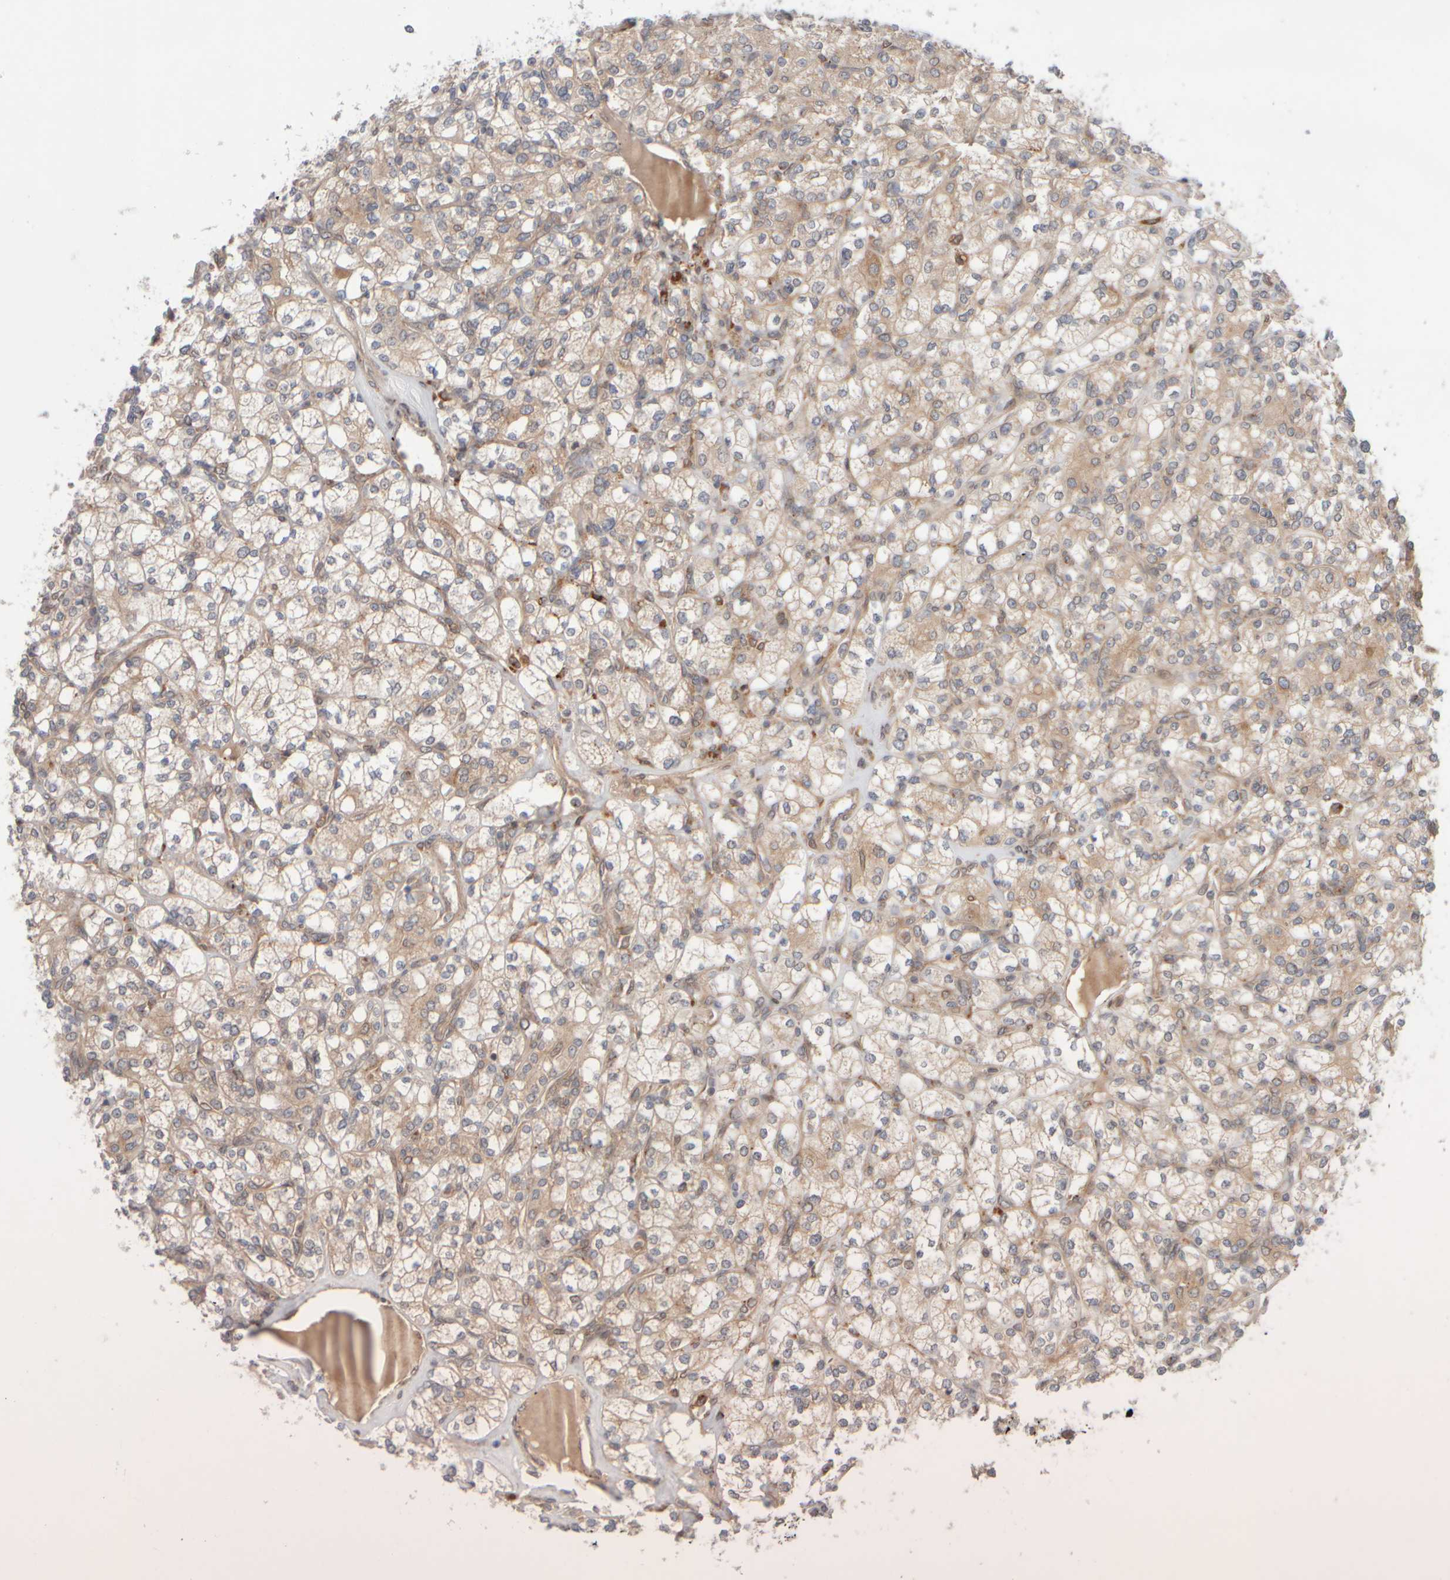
{"staining": {"intensity": "weak", "quantity": ">75%", "location": "cytoplasmic/membranous"}, "tissue": "renal cancer", "cell_type": "Tumor cells", "image_type": "cancer", "snomed": [{"axis": "morphology", "description": "Adenocarcinoma, NOS"}, {"axis": "topography", "description": "Kidney"}], "caption": "Adenocarcinoma (renal) stained with a protein marker demonstrates weak staining in tumor cells.", "gene": "GCN1", "patient": {"sex": "male", "age": 77}}